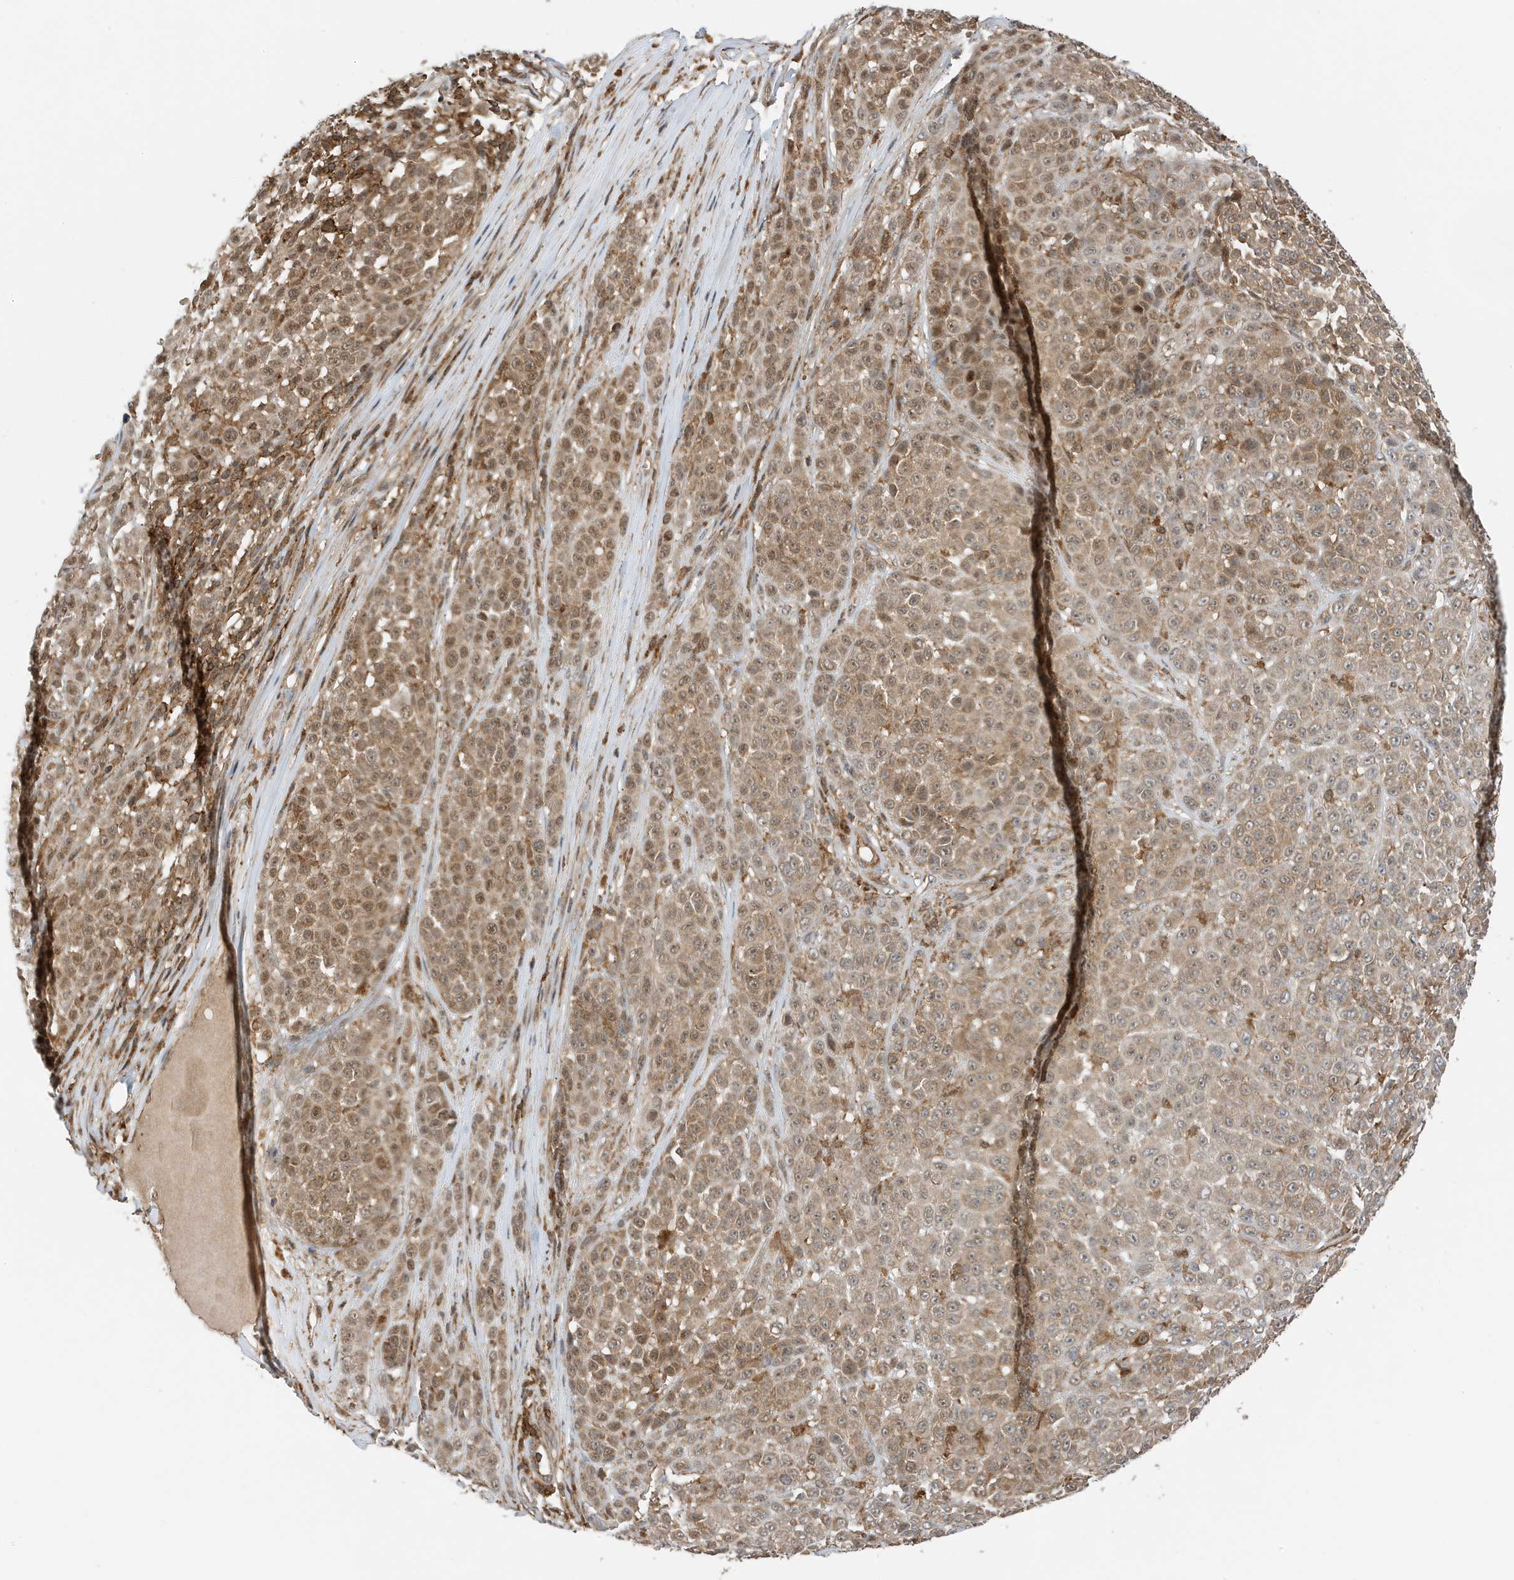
{"staining": {"intensity": "moderate", "quantity": ">75%", "location": "cytoplasmic/membranous,nuclear"}, "tissue": "melanoma", "cell_type": "Tumor cells", "image_type": "cancer", "snomed": [{"axis": "morphology", "description": "Malignant melanoma, NOS"}, {"axis": "topography", "description": "Skin"}], "caption": "IHC (DAB) staining of malignant melanoma displays moderate cytoplasmic/membranous and nuclear protein positivity in about >75% of tumor cells.", "gene": "TATDN3", "patient": {"sex": "female", "age": 94}}